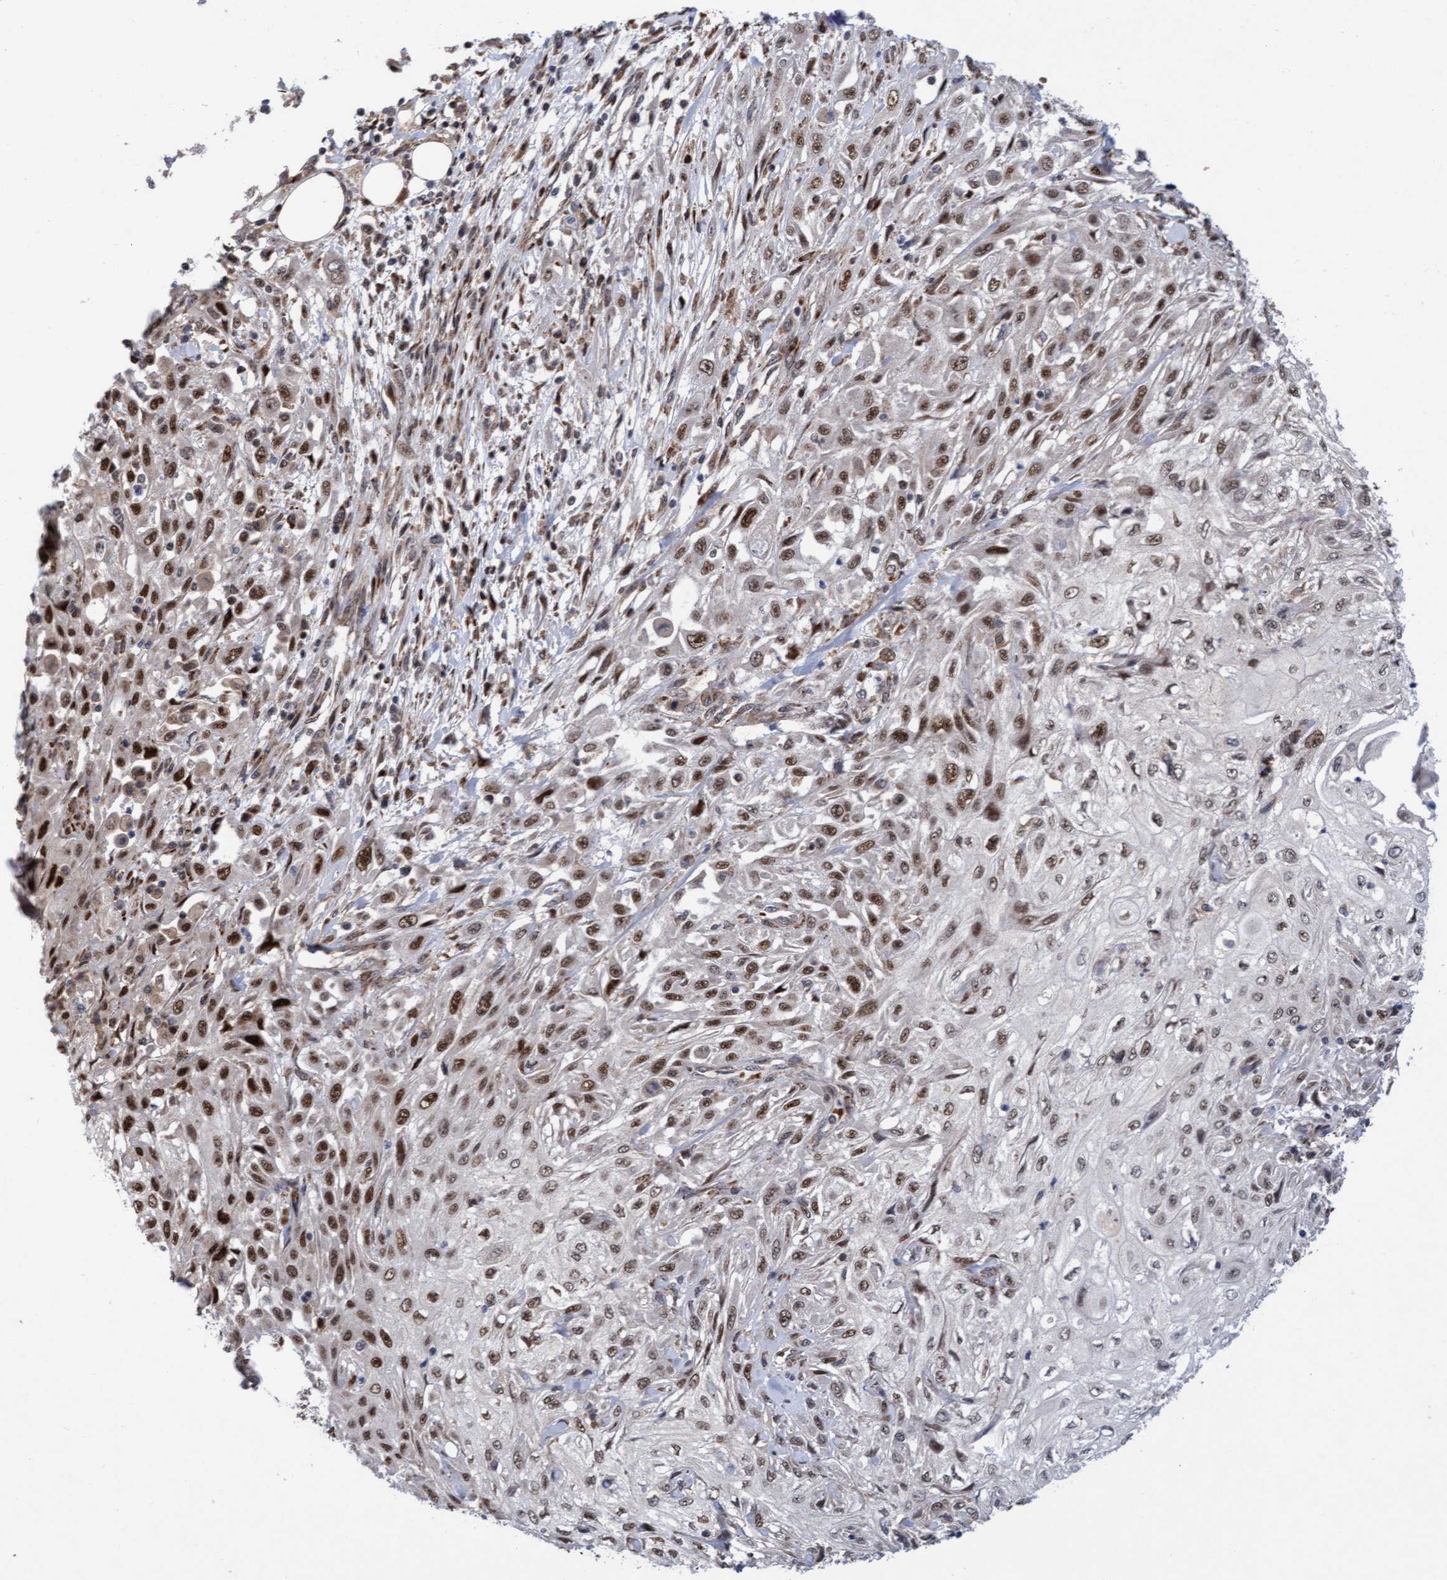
{"staining": {"intensity": "moderate", "quantity": ">75%", "location": "nuclear"}, "tissue": "skin cancer", "cell_type": "Tumor cells", "image_type": "cancer", "snomed": [{"axis": "morphology", "description": "Squamous cell carcinoma, NOS"}, {"axis": "morphology", "description": "Squamous cell carcinoma, metastatic, NOS"}, {"axis": "topography", "description": "Skin"}, {"axis": "topography", "description": "Lymph node"}], "caption": "An image showing moderate nuclear expression in about >75% of tumor cells in skin cancer (metastatic squamous cell carcinoma), as visualized by brown immunohistochemical staining.", "gene": "TANC2", "patient": {"sex": "male", "age": 75}}